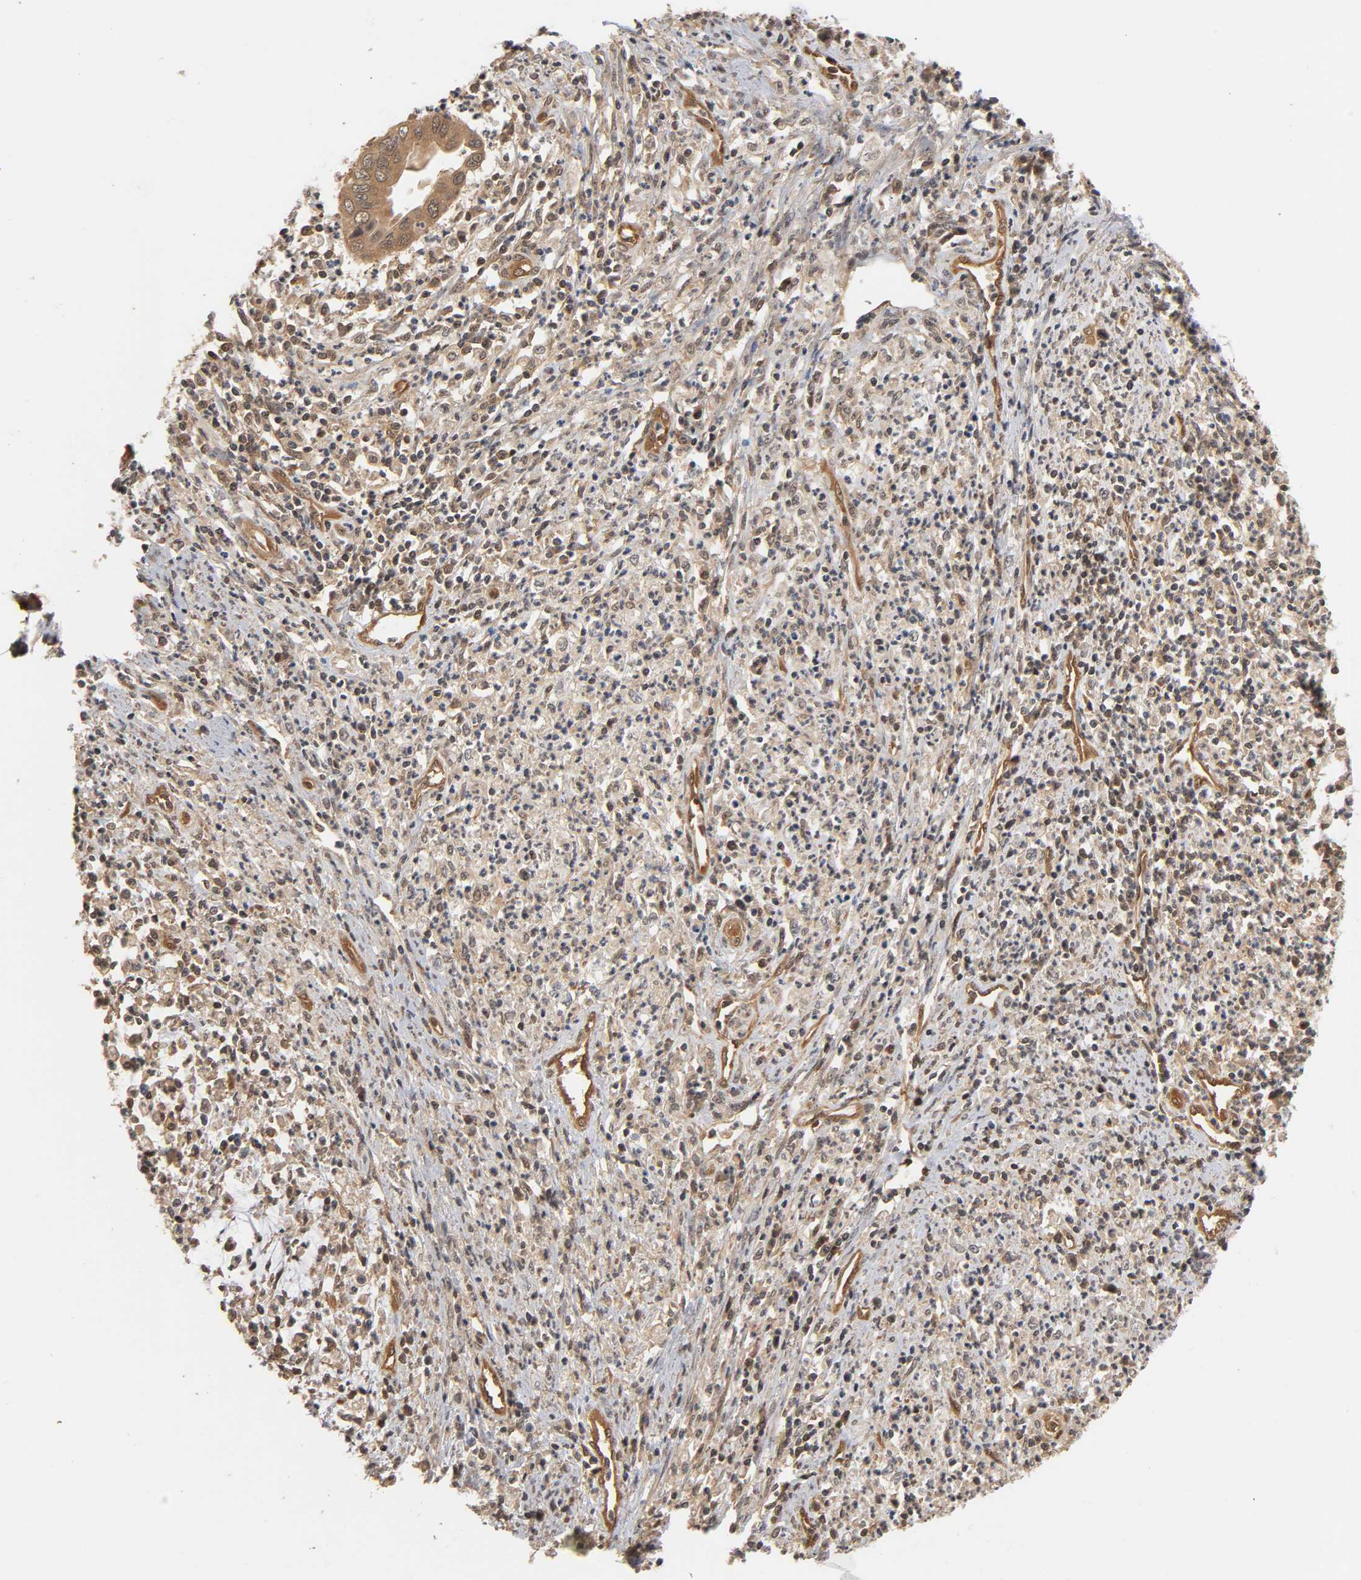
{"staining": {"intensity": "moderate", "quantity": ">75%", "location": "cytoplasmic/membranous"}, "tissue": "cervical cancer", "cell_type": "Tumor cells", "image_type": "cancer", "snomed": [{"axis": "morphology", "description": "Adenocarcinoma, NOS"}, {"axis": "topography", "description": "Cervix"}], "caption": "An IHC histopathology image of tumor tissue is shown. Protein staining in brown labels moderate cytoplasmic/membranous positivity in adenocarcinoma (cervical) within tumor cells.", "gene": "CDC37", "patient": {"sex": "female", "age": 36}}